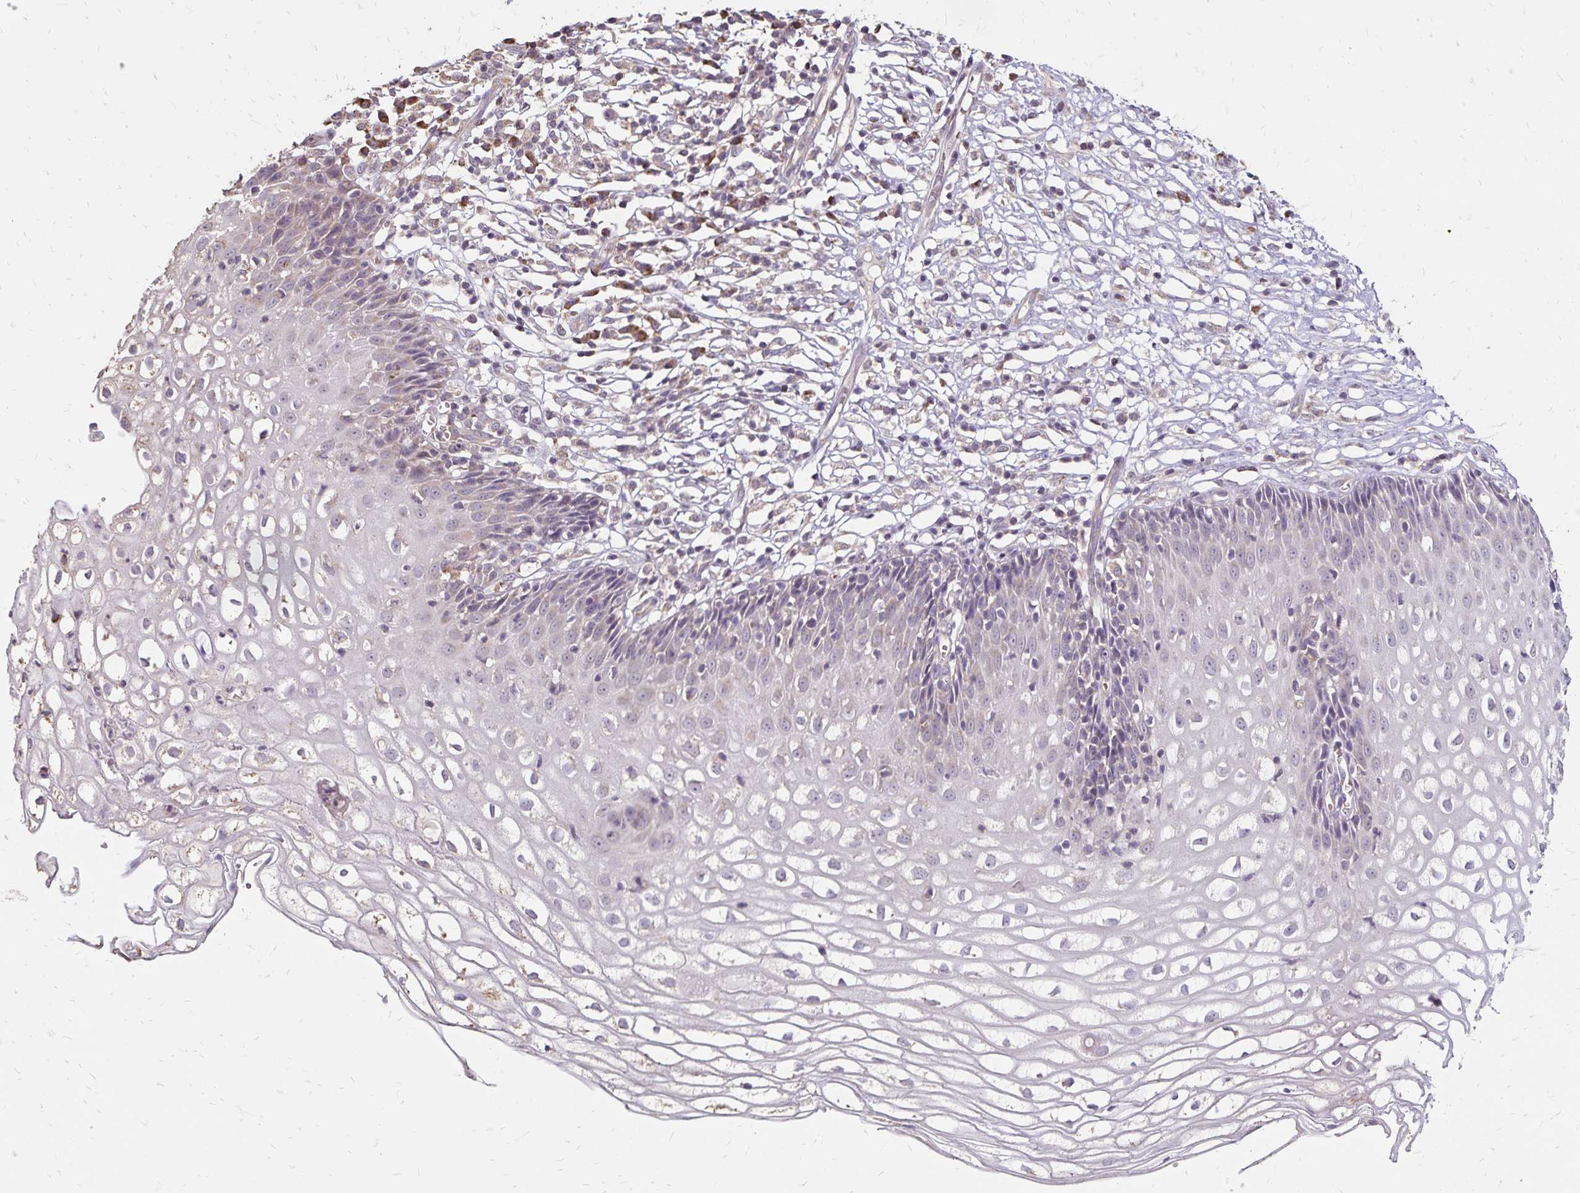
{"staining": {"intensity": "negative", "quantity": "none", "location": "none"}, "tissue": "cervix", "cell_type": "Glandular cells", "image_type": "normal", "snomed": [{"axis": "morphology", "description": "Normal tissue, NOS"}, {"axis": "topography", "description": "Cervix"}], "caption": "IHC image of normal cervix stained for a protein (brown), which reveals no staining in glandular cells. (DAB (3,3'-diaminobenzidine) immunohistochemistry, high magnification).", "gene": "EMC10", "patient": {"sex": "female", "age": 36}}